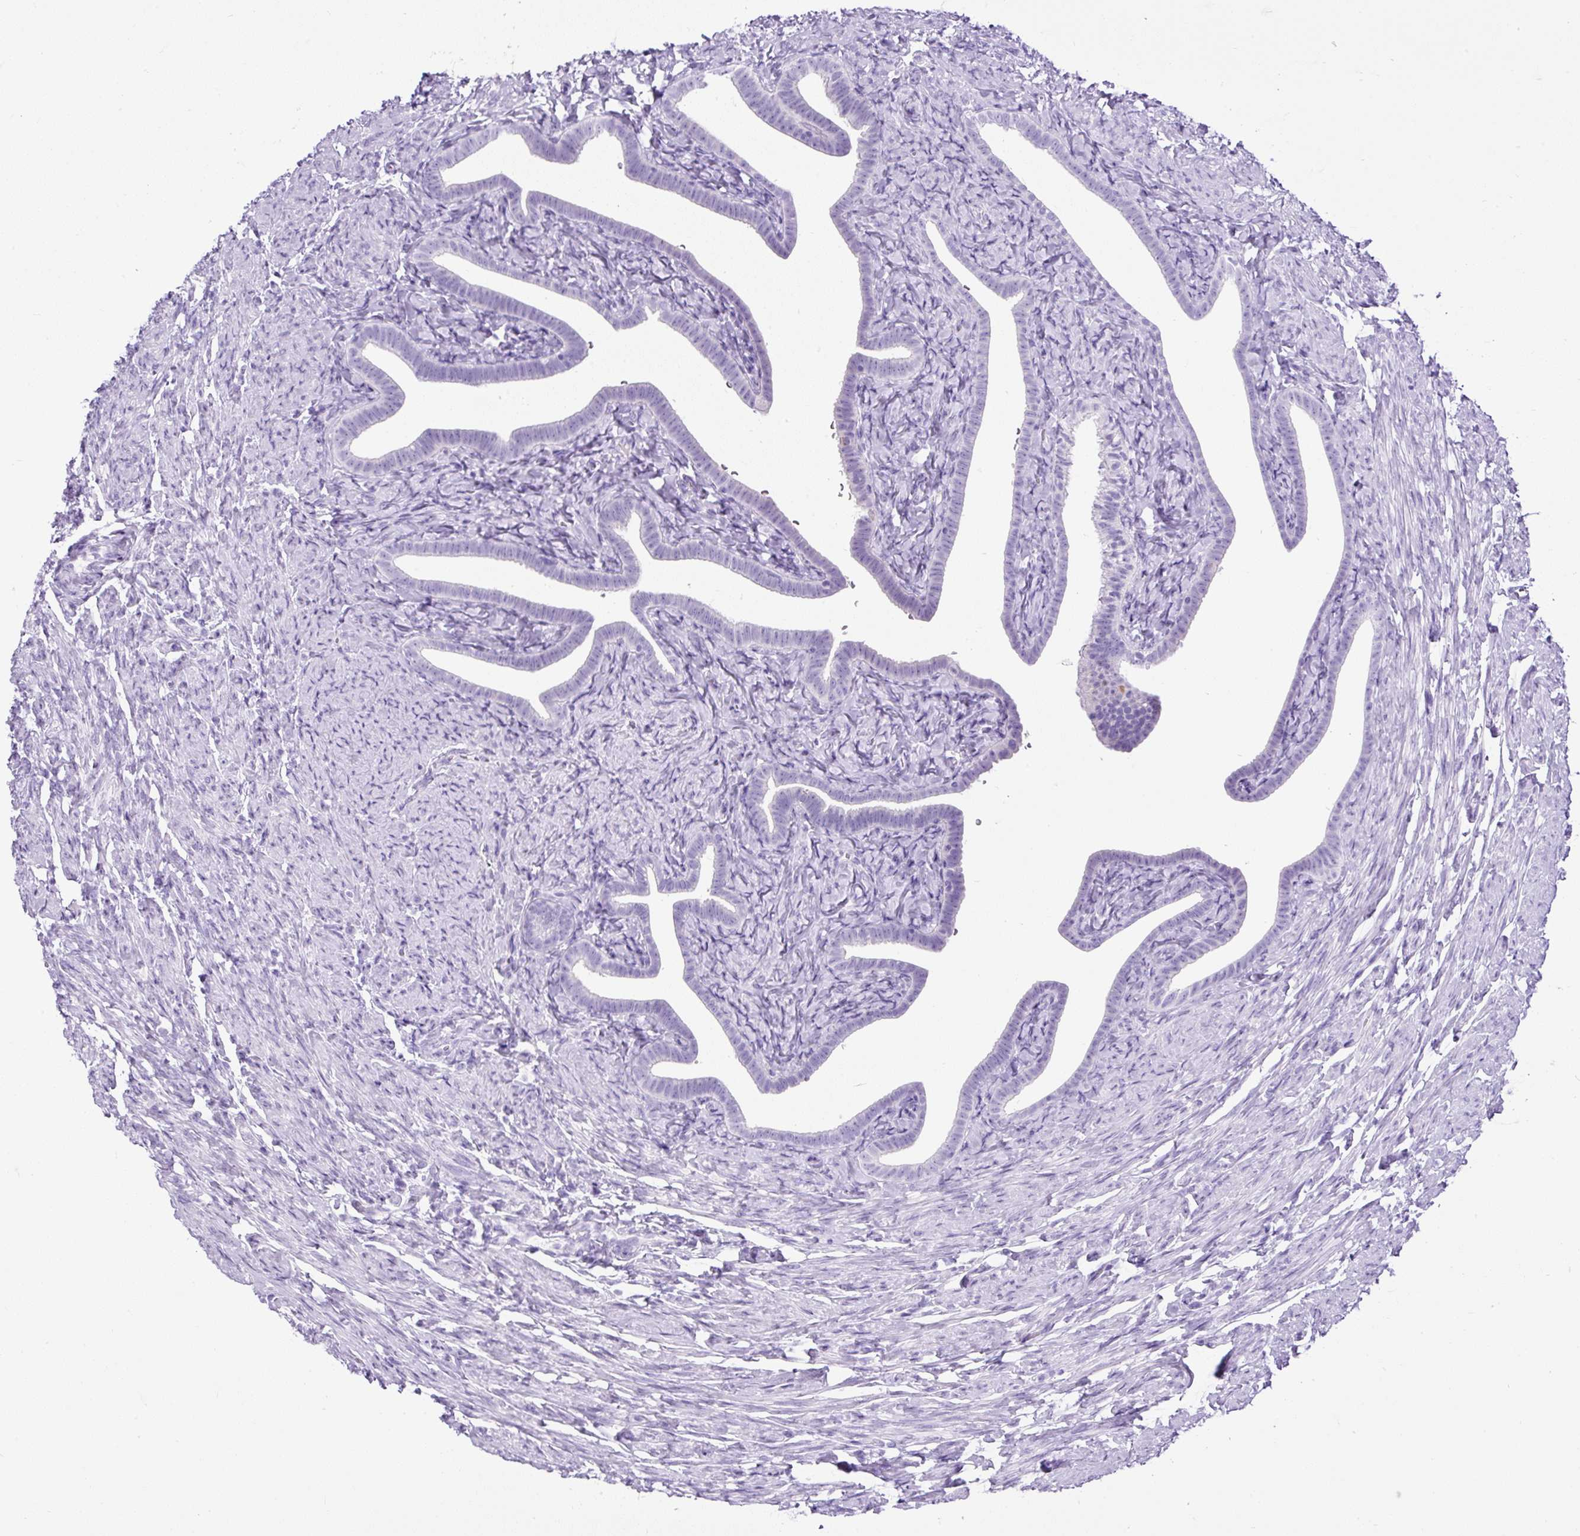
{"staining": {"intensity": "negative", "quantity": "none", "location": "none"}, "tissue": "fallopian tube", "cell_type": "Glandular cells", "image_type": "normal", "snomed": [{"axis": "morphology", "description": "Normal tissue, NOS"}, {"axis": "topography", "description": "Fallopian tube"}], "caption": "IHC micrograph of benign fallopian tube stained for a protein (brown), which displays no staining in glandular cells. (Brightfield microscopy of DAB (3,3'-diaminobenzidine) immunohistochemistry at high magnification).", "gene": "PDIA2", "patient": {"sex": "female", "age": 69}}